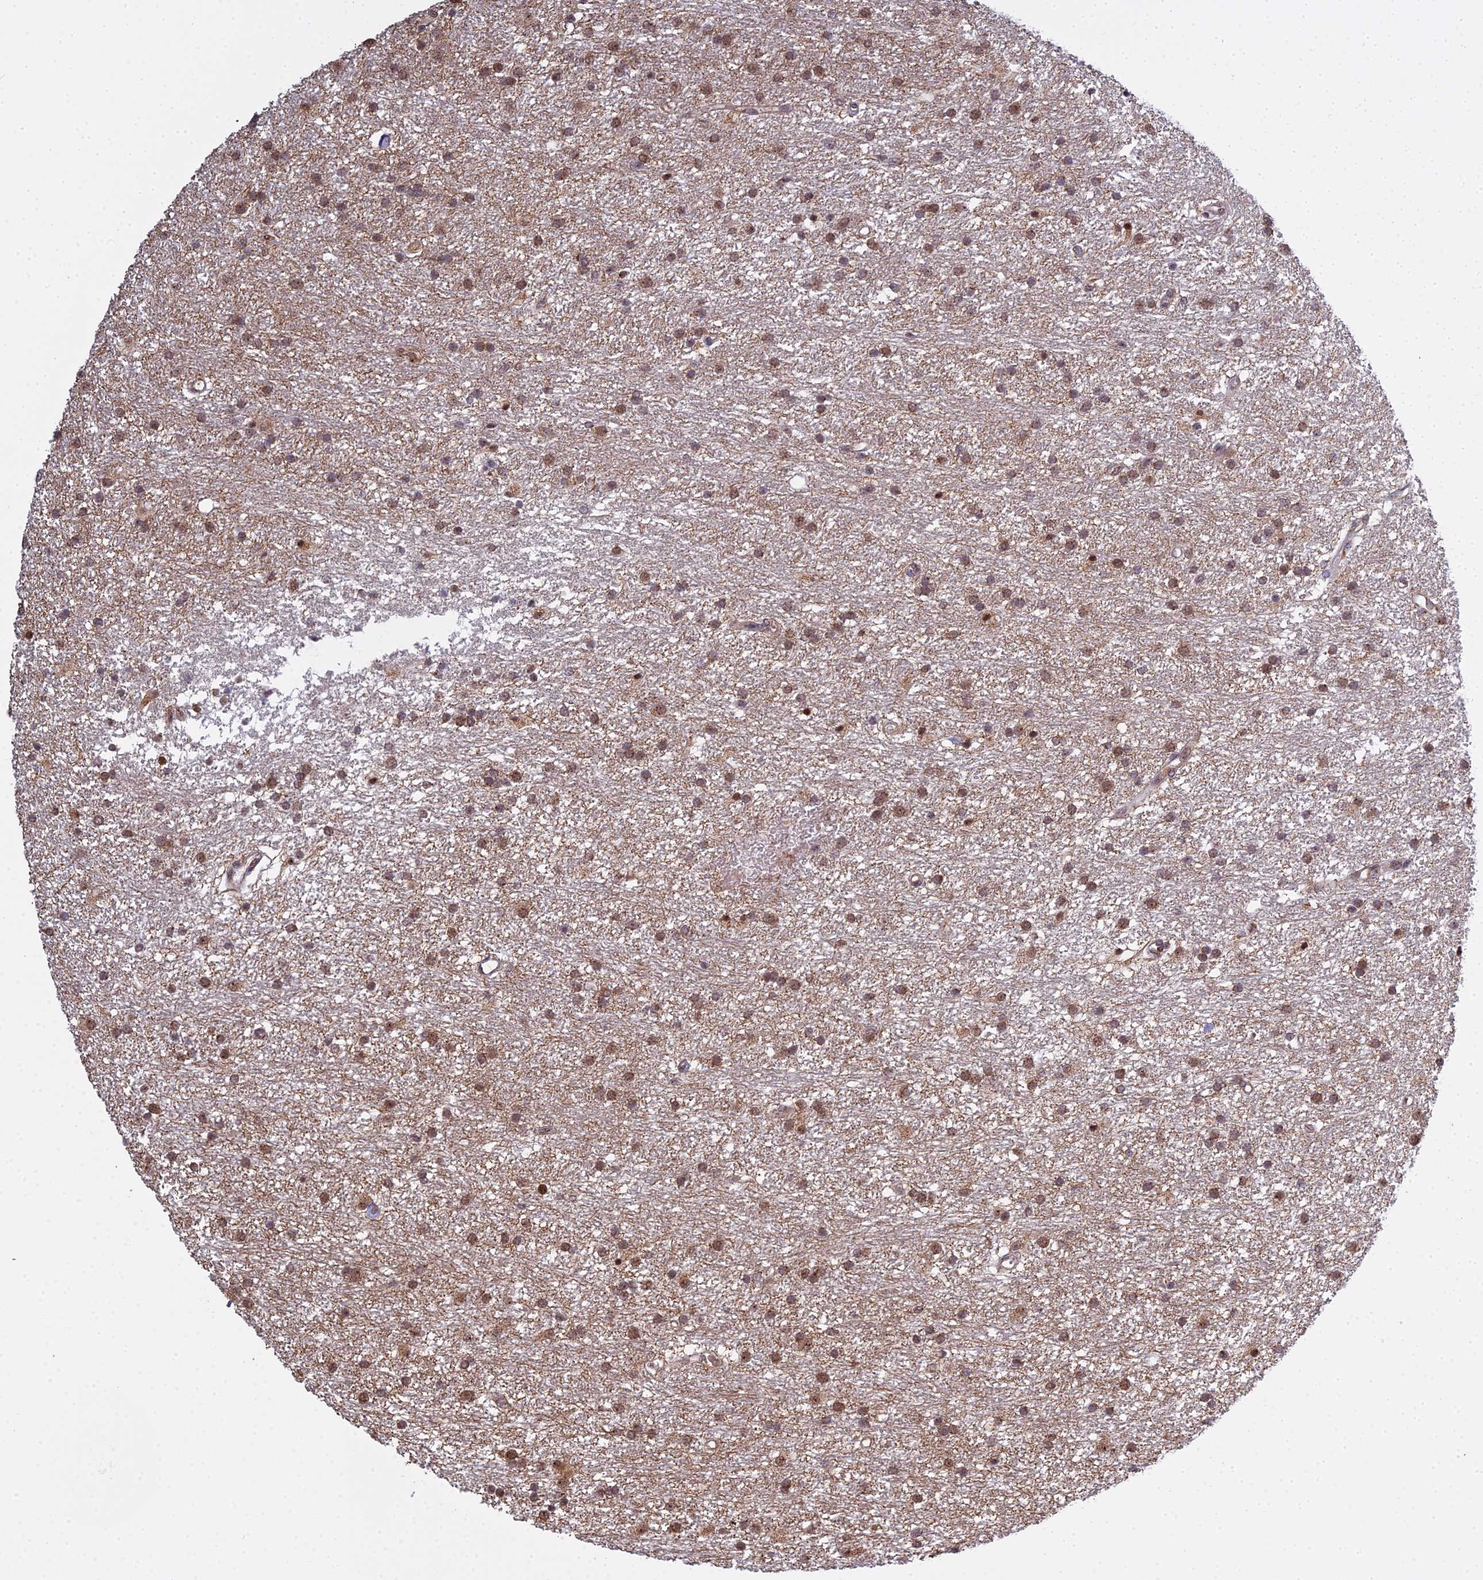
{"staining": {"intensity": "moderate", "quantity": ">75%", "location": "cytoplasmic/membranous,nuclear"}, "tissue": "glioma", "cell_type": "Tumor cells", "image_type": "cancer", "snomed": [{"axis": "morphology", "description": "Glioma, malignant, High grade"}, {"axis": "topography", "description": "Brain"}], "caption": "A micrograph showing moderate cytoplasmic/membranous and nuclear staining in approximately >75% of tumor cells in glioma, as visualized by brown immunohistochemical staining.", "gene": "MEOX1", "patient": {"sex": "male", "age": 77}}